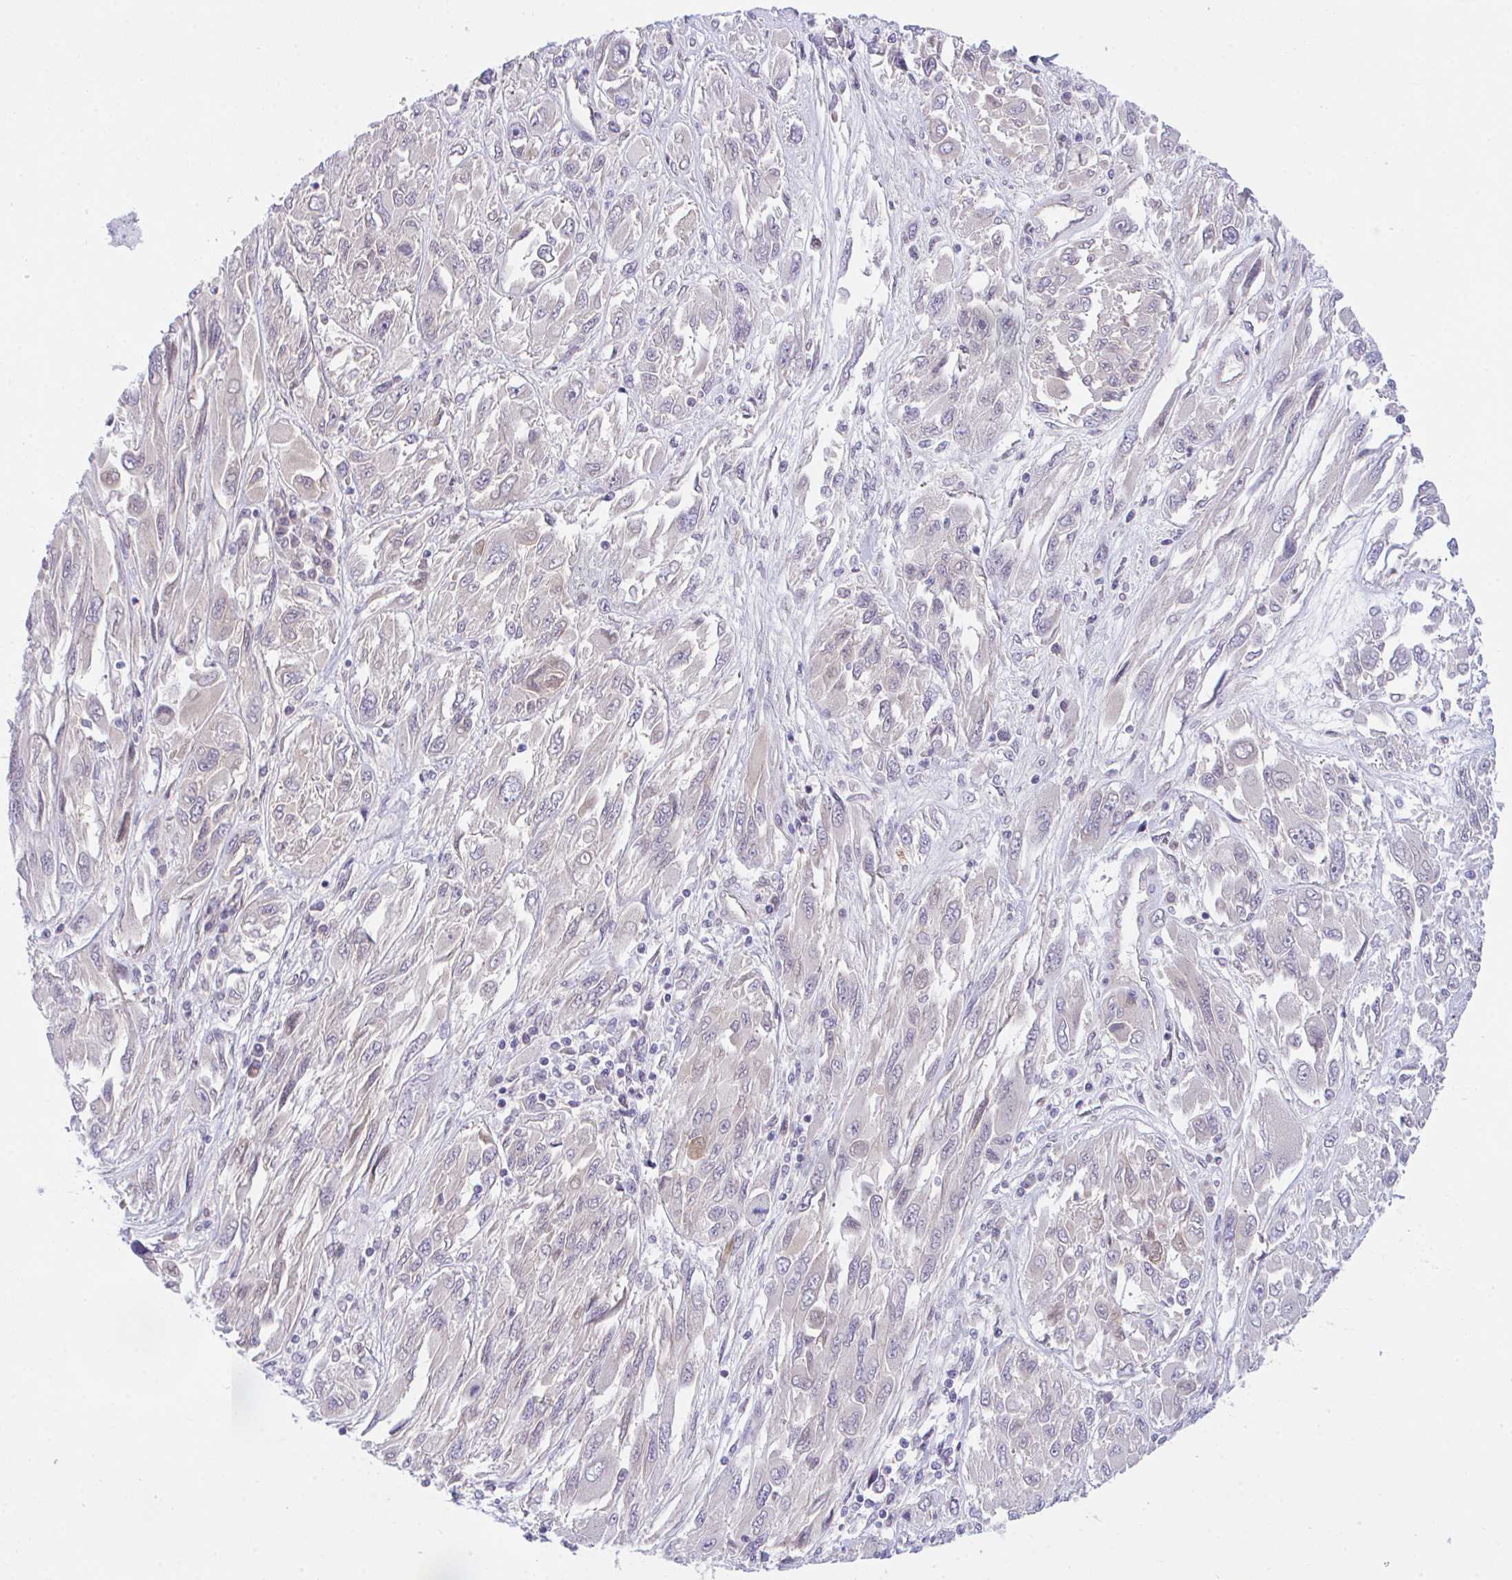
{"staining": {"intensity": "negative", "quantity": "none", "location": "none"}, "tissue": "melanoma", "cell_type": "Tumor cells", "image_type": "cancer", "snomed": [{"axis": "morphology", "description": "Malignant melanoma, NOS"}, {"axis": "topography", "description": "Skin"}], "caption": "This is a image of immunohistochemistry staining of malignant melanoma, which shows no expression in tumor cells.", "gene": "ZBED3", "patient": {"sex": "female", "age": 91}}